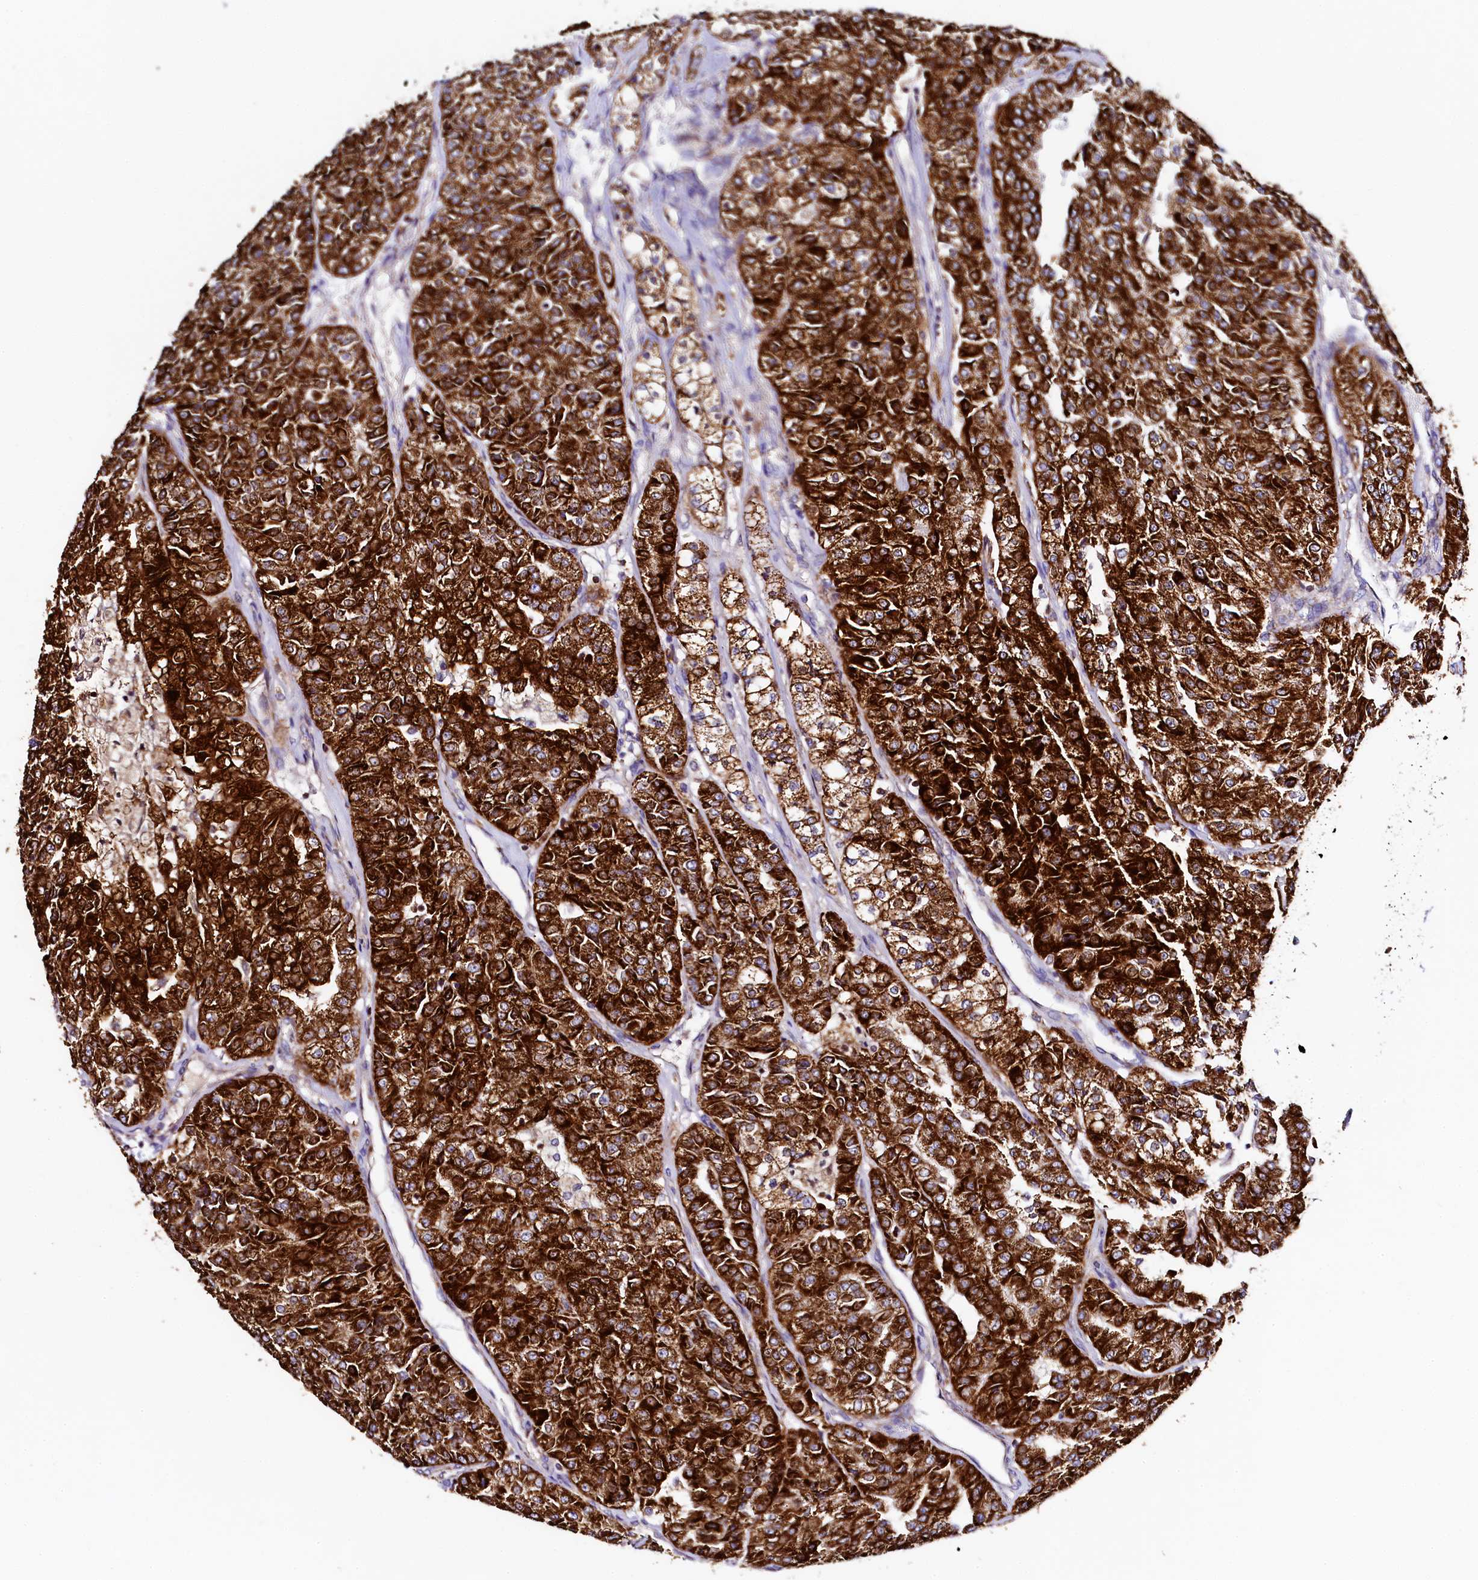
{"staining": {"intensity": "strong", "quantity": ">75%", "location": "cytoplasmic/membranous"}, "tissue": "renal cancer", "cell_type": "Tumor cells", "image_type": "cancer", "snomed": [{"axis": "morphology", "description": "Adenocarcinoma, NOS"}, {"axis": "topography", "description": "Kidney"}], "caption": "Adenocarcinoma (renal) stained with IHC displays strong cytoplasmic/membranous staining in approximately >75% of tumor cells. Immunohistochemistry (ihc) stains the protein in brown and the nuclei are stained blue.", "gene": "CLYBL", "patient": {"sex": "female", "age": 63}}